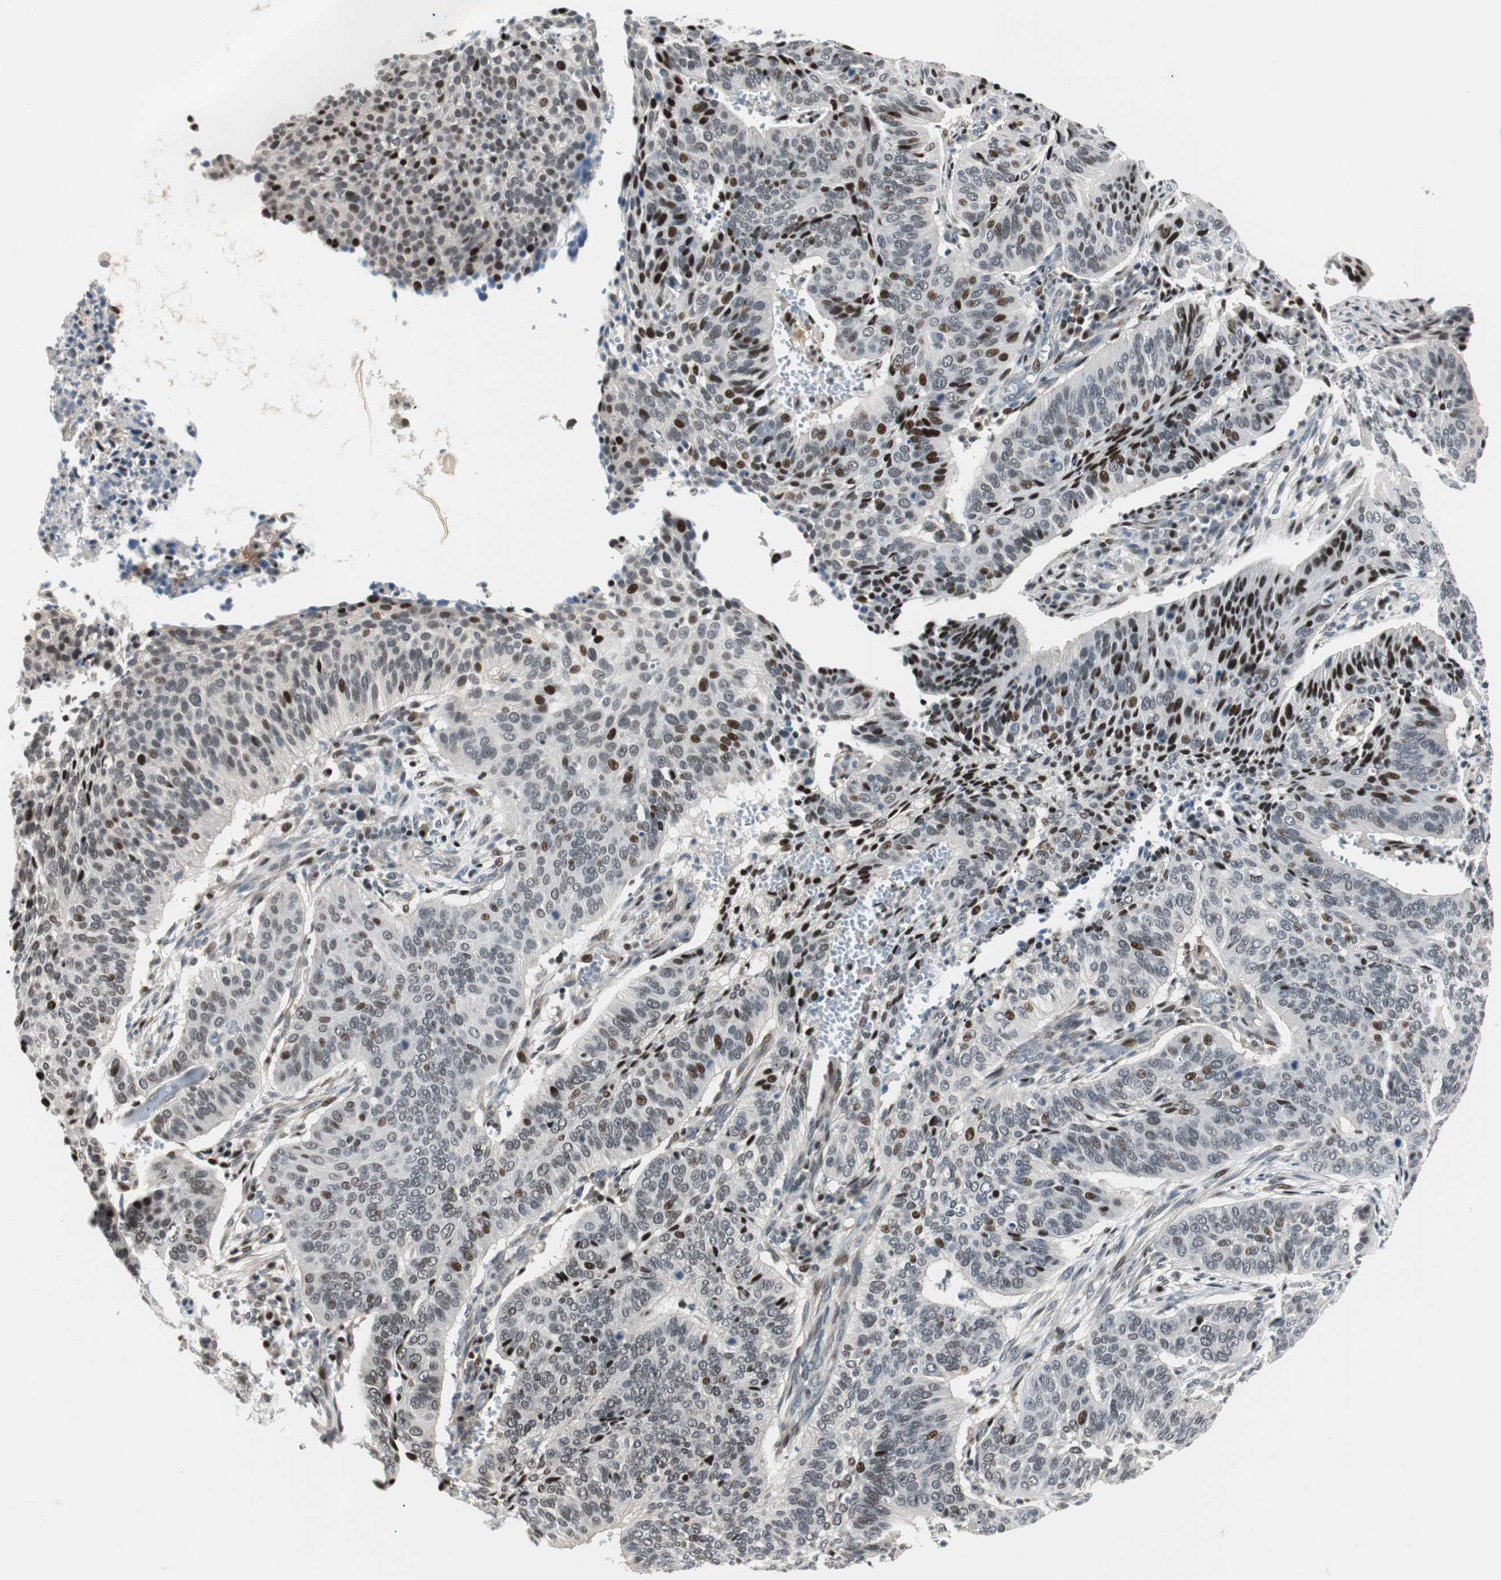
{"staining": {"intensity": "moderate", "quantity": "25%-75%", "location": "nuclear"}, "tissue": "cervical cancer", "cell_type": "Tumor cells", "image_type": "cancer", "snomed": [{"axis": "morphology", "description": "Squamous cell carcinoma, NOS"}, {"axis": "topography", "description": "Cervix"}], "caption": "Moderate nuclear protein positivity is identified in approximately 25%-75% of tumor cells in squamous cell carcinoma (cervical).", "gene": "RAD1", "patient": {"sex": "female", "age": 39}}